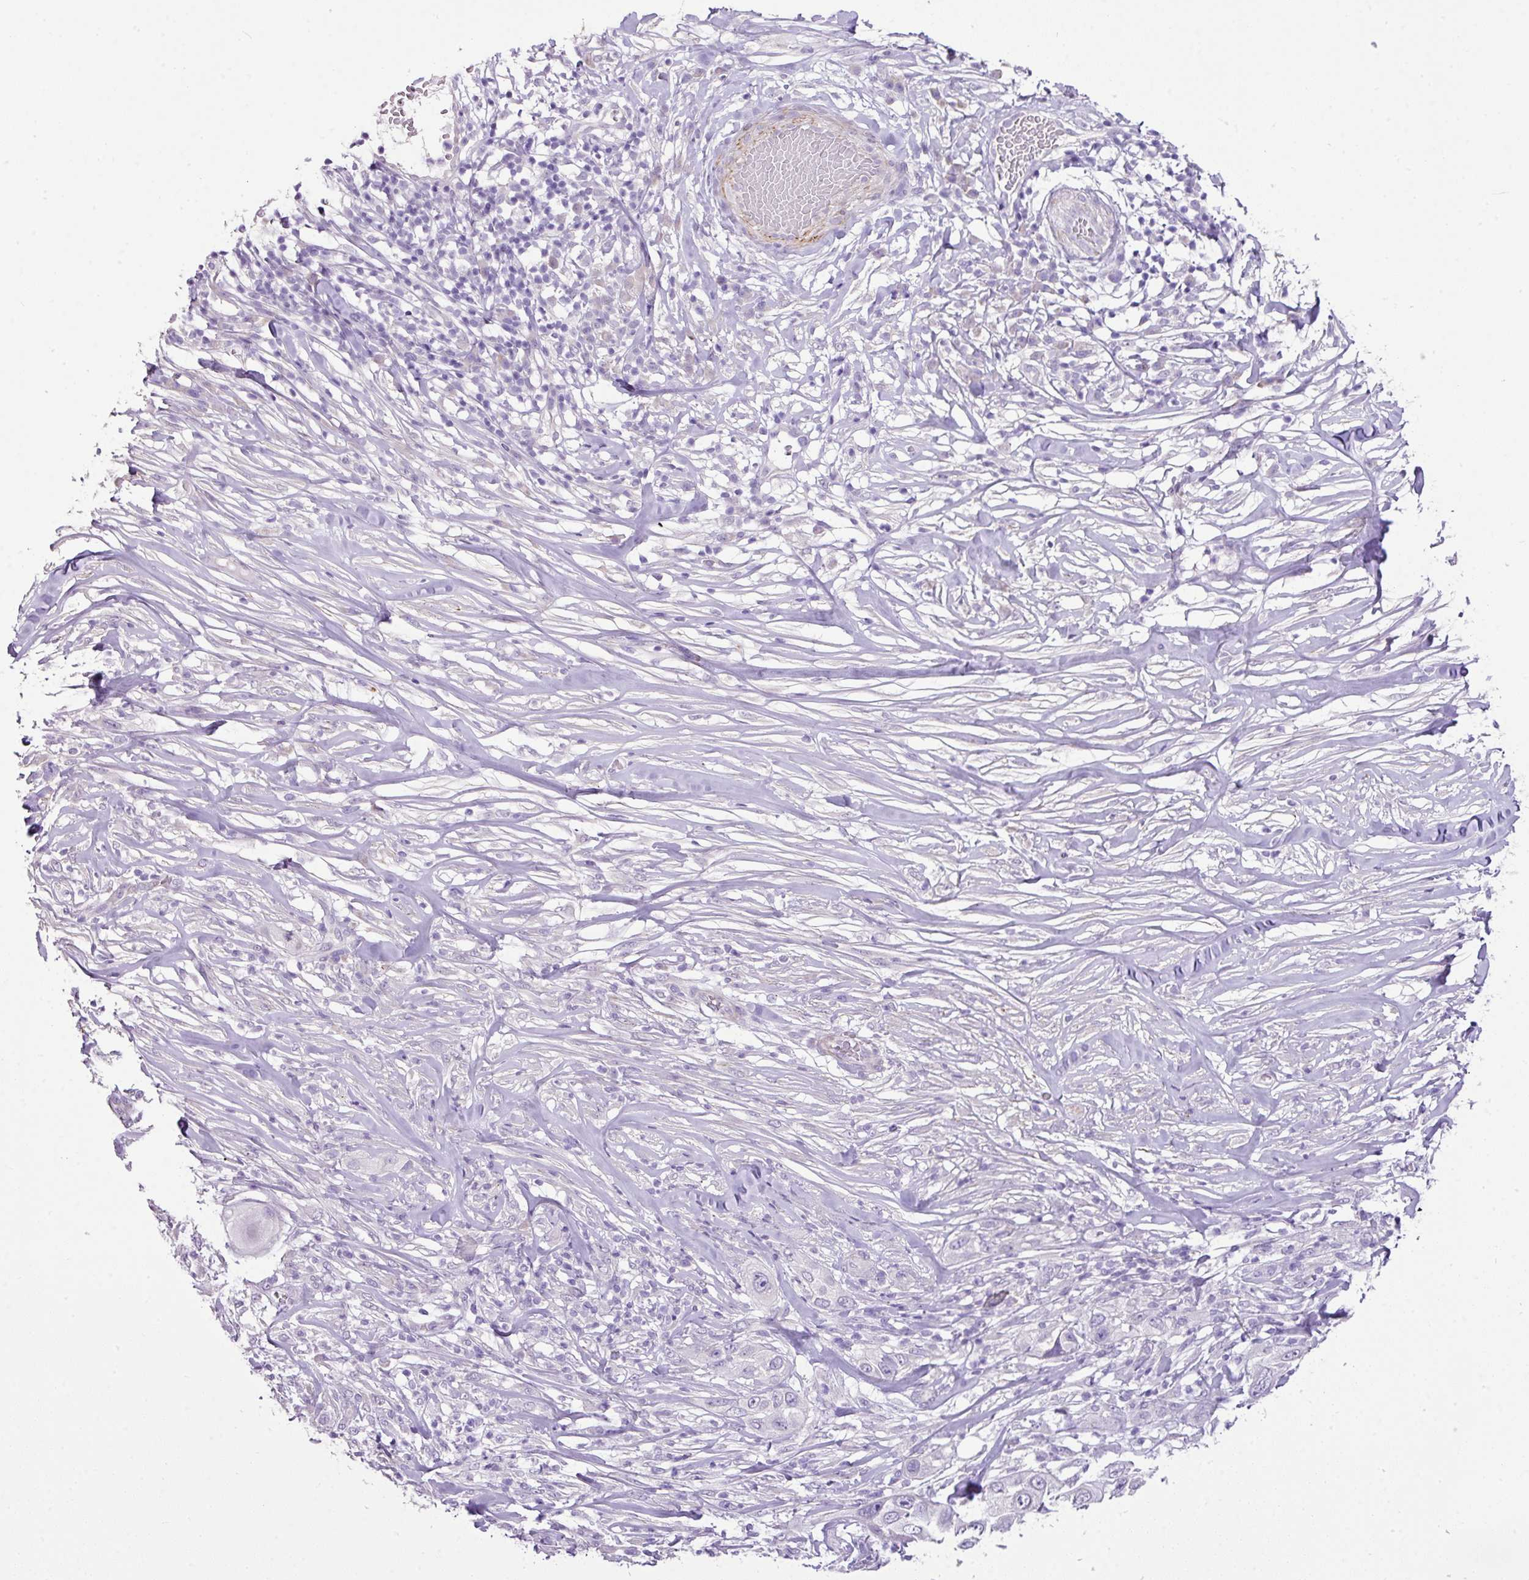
{"staining": {"intensity": "negative", "quantity": "none", "location": "none"}, "tissue": "skin cancer", "cell_type": "Tumor cells", "image_type": "cancer", "snomed": [{"axis": "morphology", "description": "Squamous cell carcinoma, NOS"}, {"axis": "topography", "description": "Skin"}], "caption": "Tumor cells show no significant protein expression in skin cancer.", "gene": "DIP2A", "patient": {"sex": "female", "age": 44}}